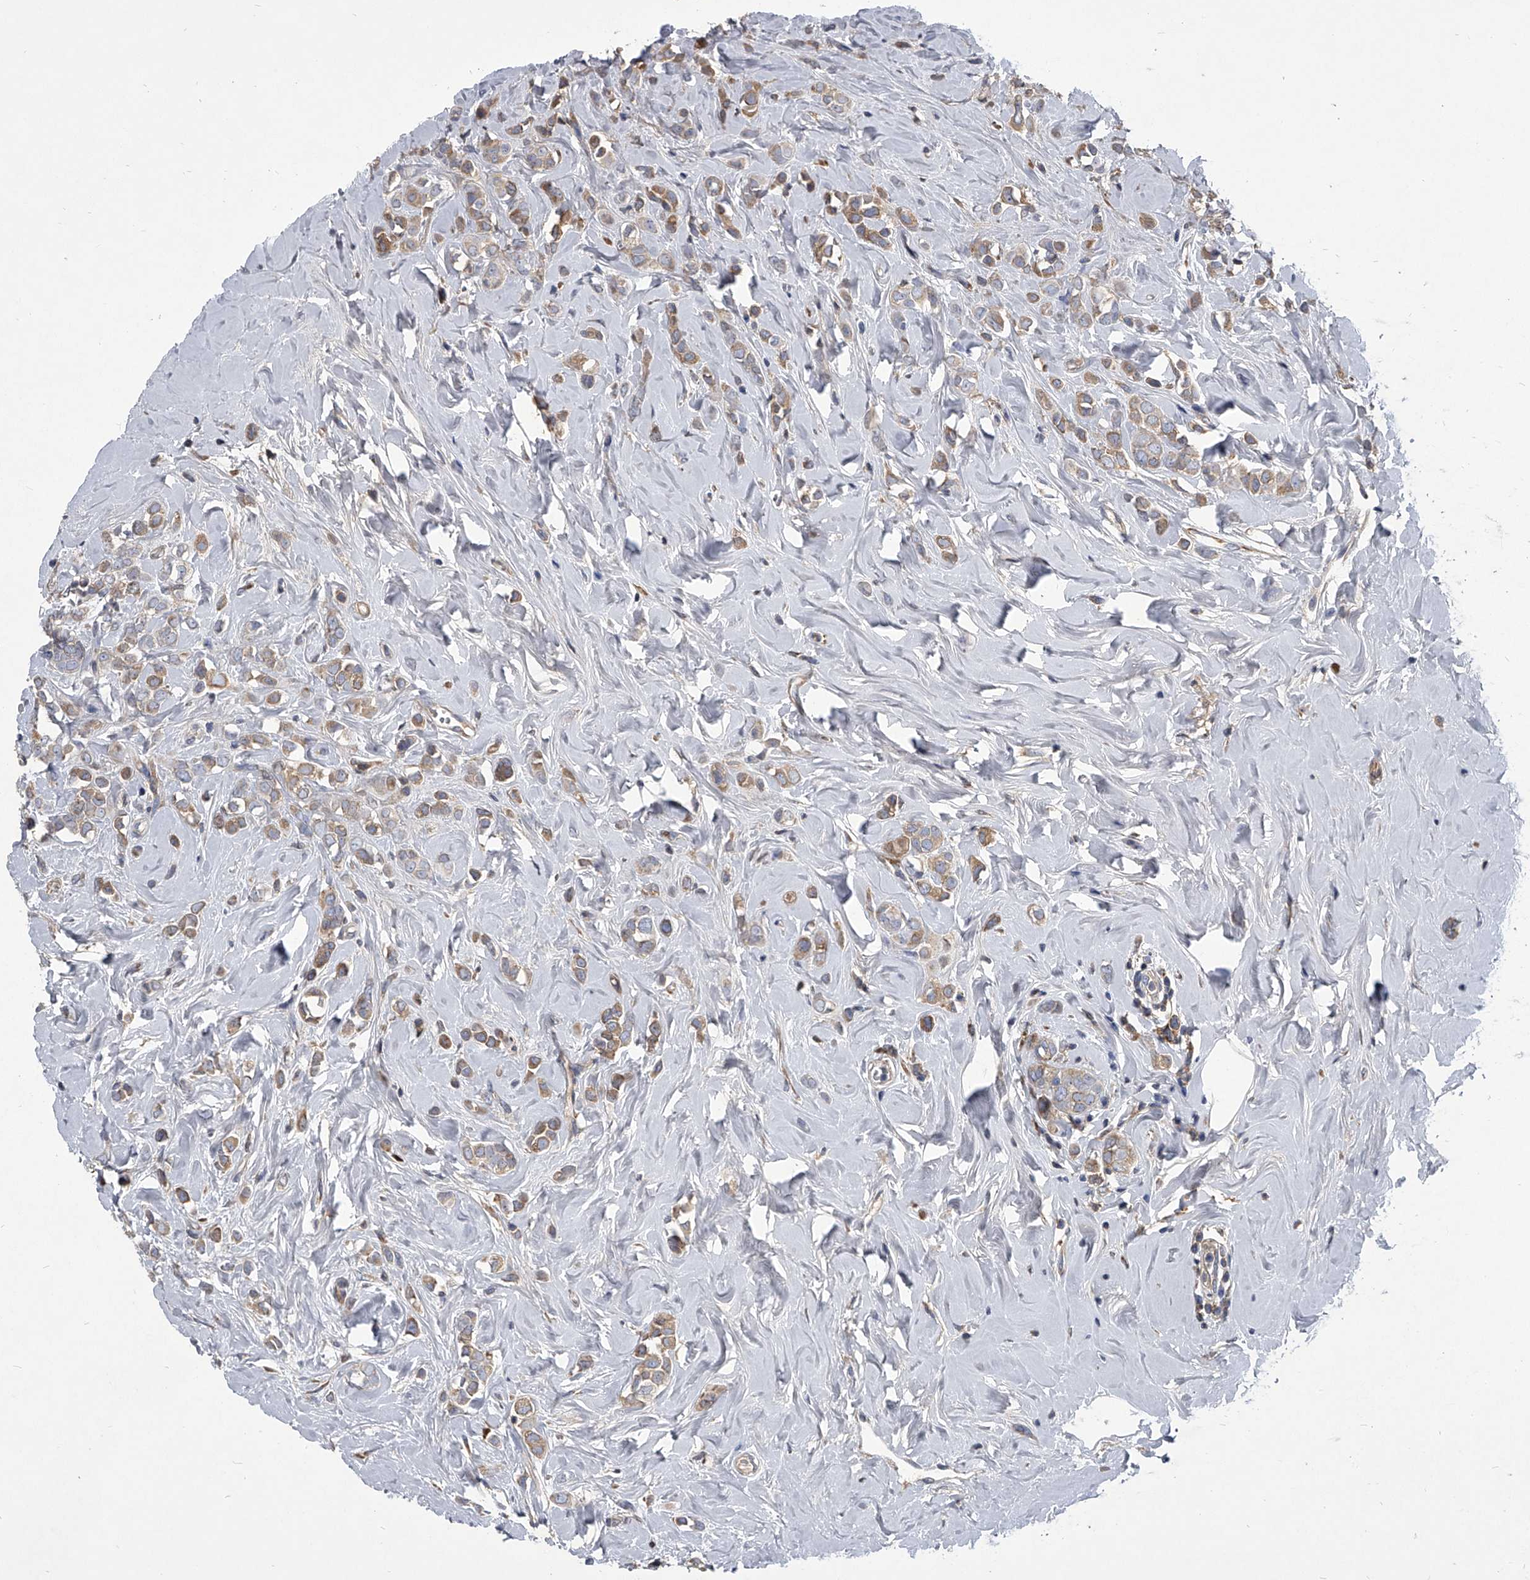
{"staining": {"intensity": "weak", "quantity": "25%-75%", "location": "cytoplasmic/membranous"}, "tissue": "breast cancer", "cell_type": "Tumor cells", "image_type": "cancer", "snomed": [{"axis": "morphology", "description": "Lobular carcinoma"}, {"axis": "topography", "description": "Breast"}], "caption": "Lobular carcinoma (breast) tissue reveals weak cytoplasmic/membranous positivity in approximately 25%-75% of tumor cells", "gene": "CCR4", "patient": {"sex": "female", "age": 47}}